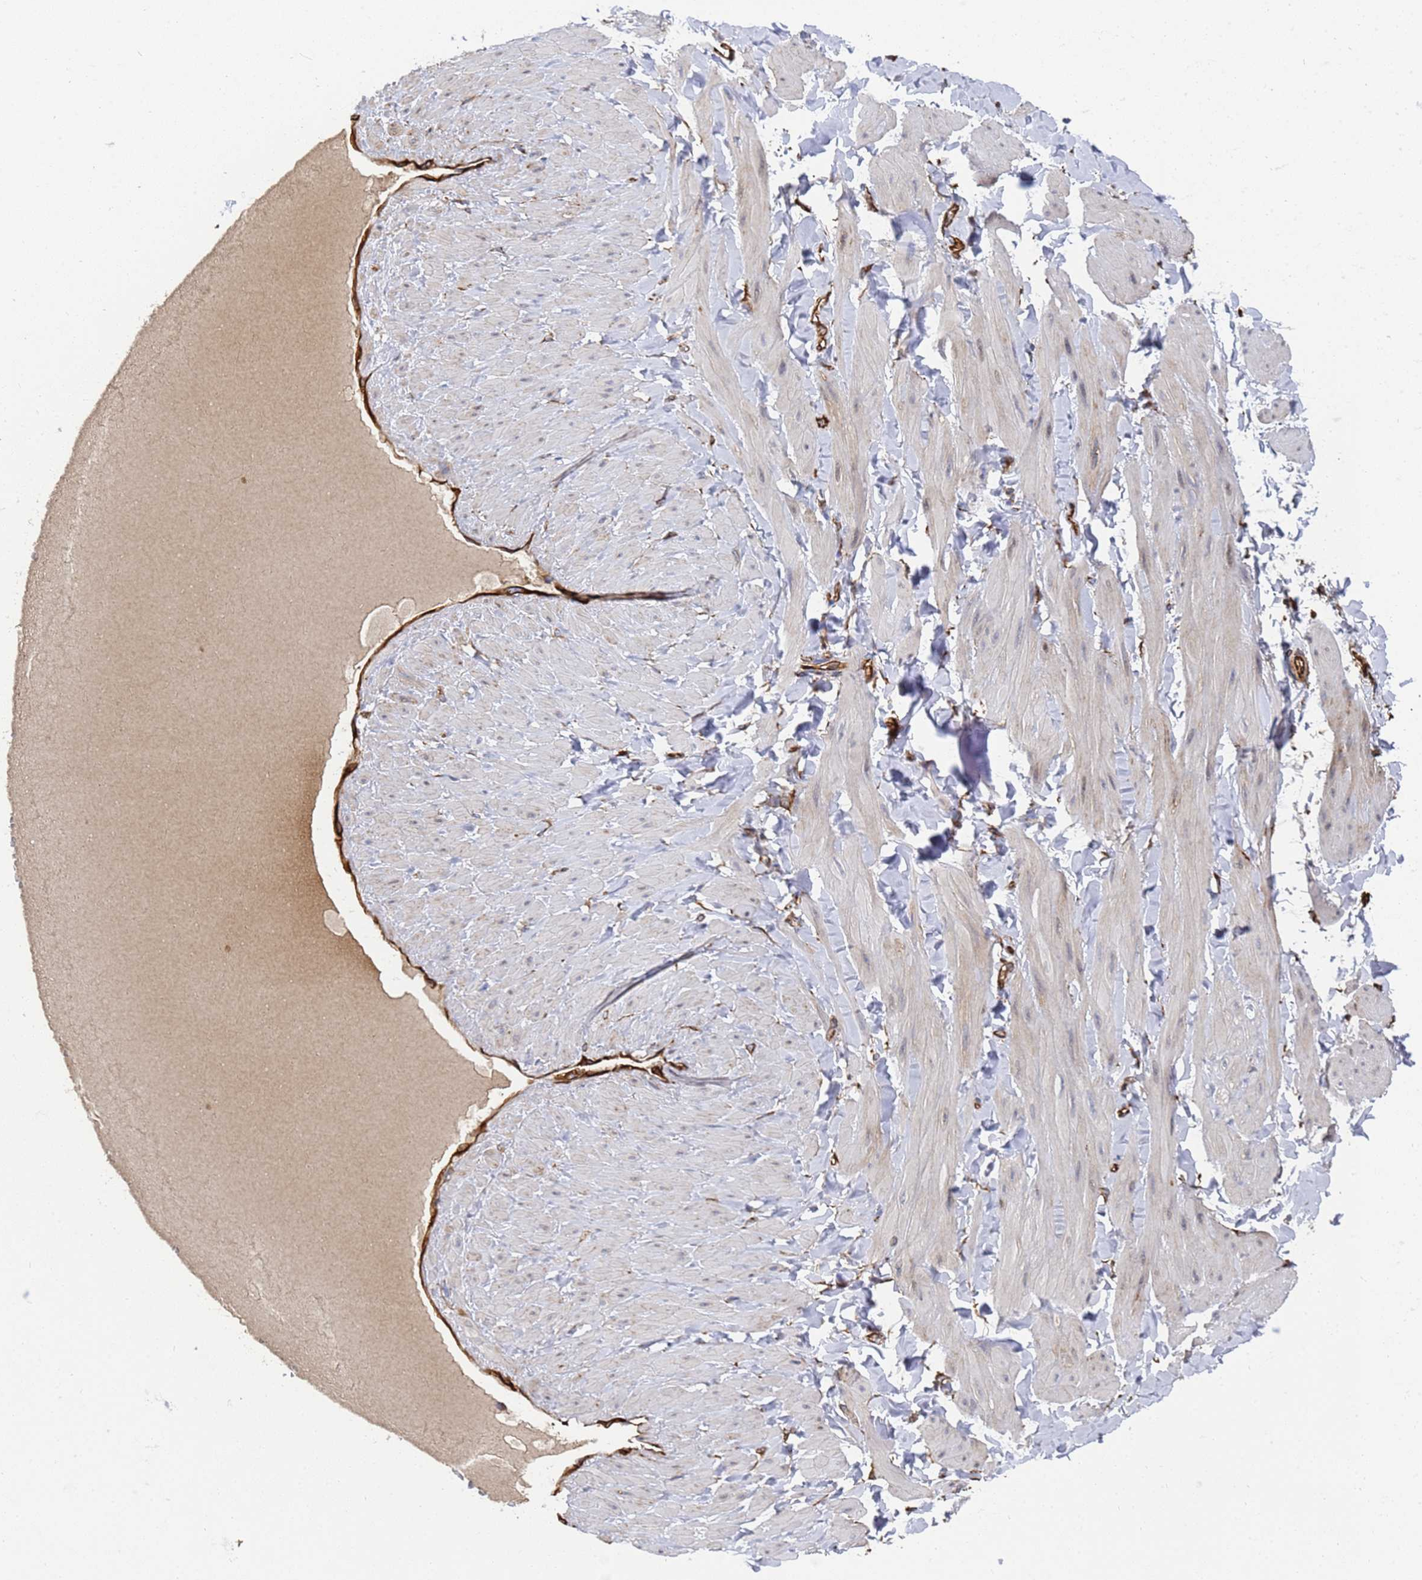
{"staining": {"intensity": "moderate", "quantity": ">75%", "location": "cytoplasmic/membranous"}, "tissue": "adipose tissue", "cell_type": "Adipocytes", "image_type": "normal", "snomed": [{"axis": "morphology", "description": "Normal tissue, NOS"}, {"axis": "topography", "description": "Adipose tissue"}, {"axis": "topography", "description": "Vascular tissue"}, {"axis": "topography", "description": "Peripheral nerve tissue"}], "caption": "This image displays immunohistochemistry (IHC) staining of benign human adipose tissue, with medium moderate cytoplasmic/membranous staining in approximately >75% of adipocytes.", "gene": "SYT13", "patient": {"sex": "male", "age": 25}}